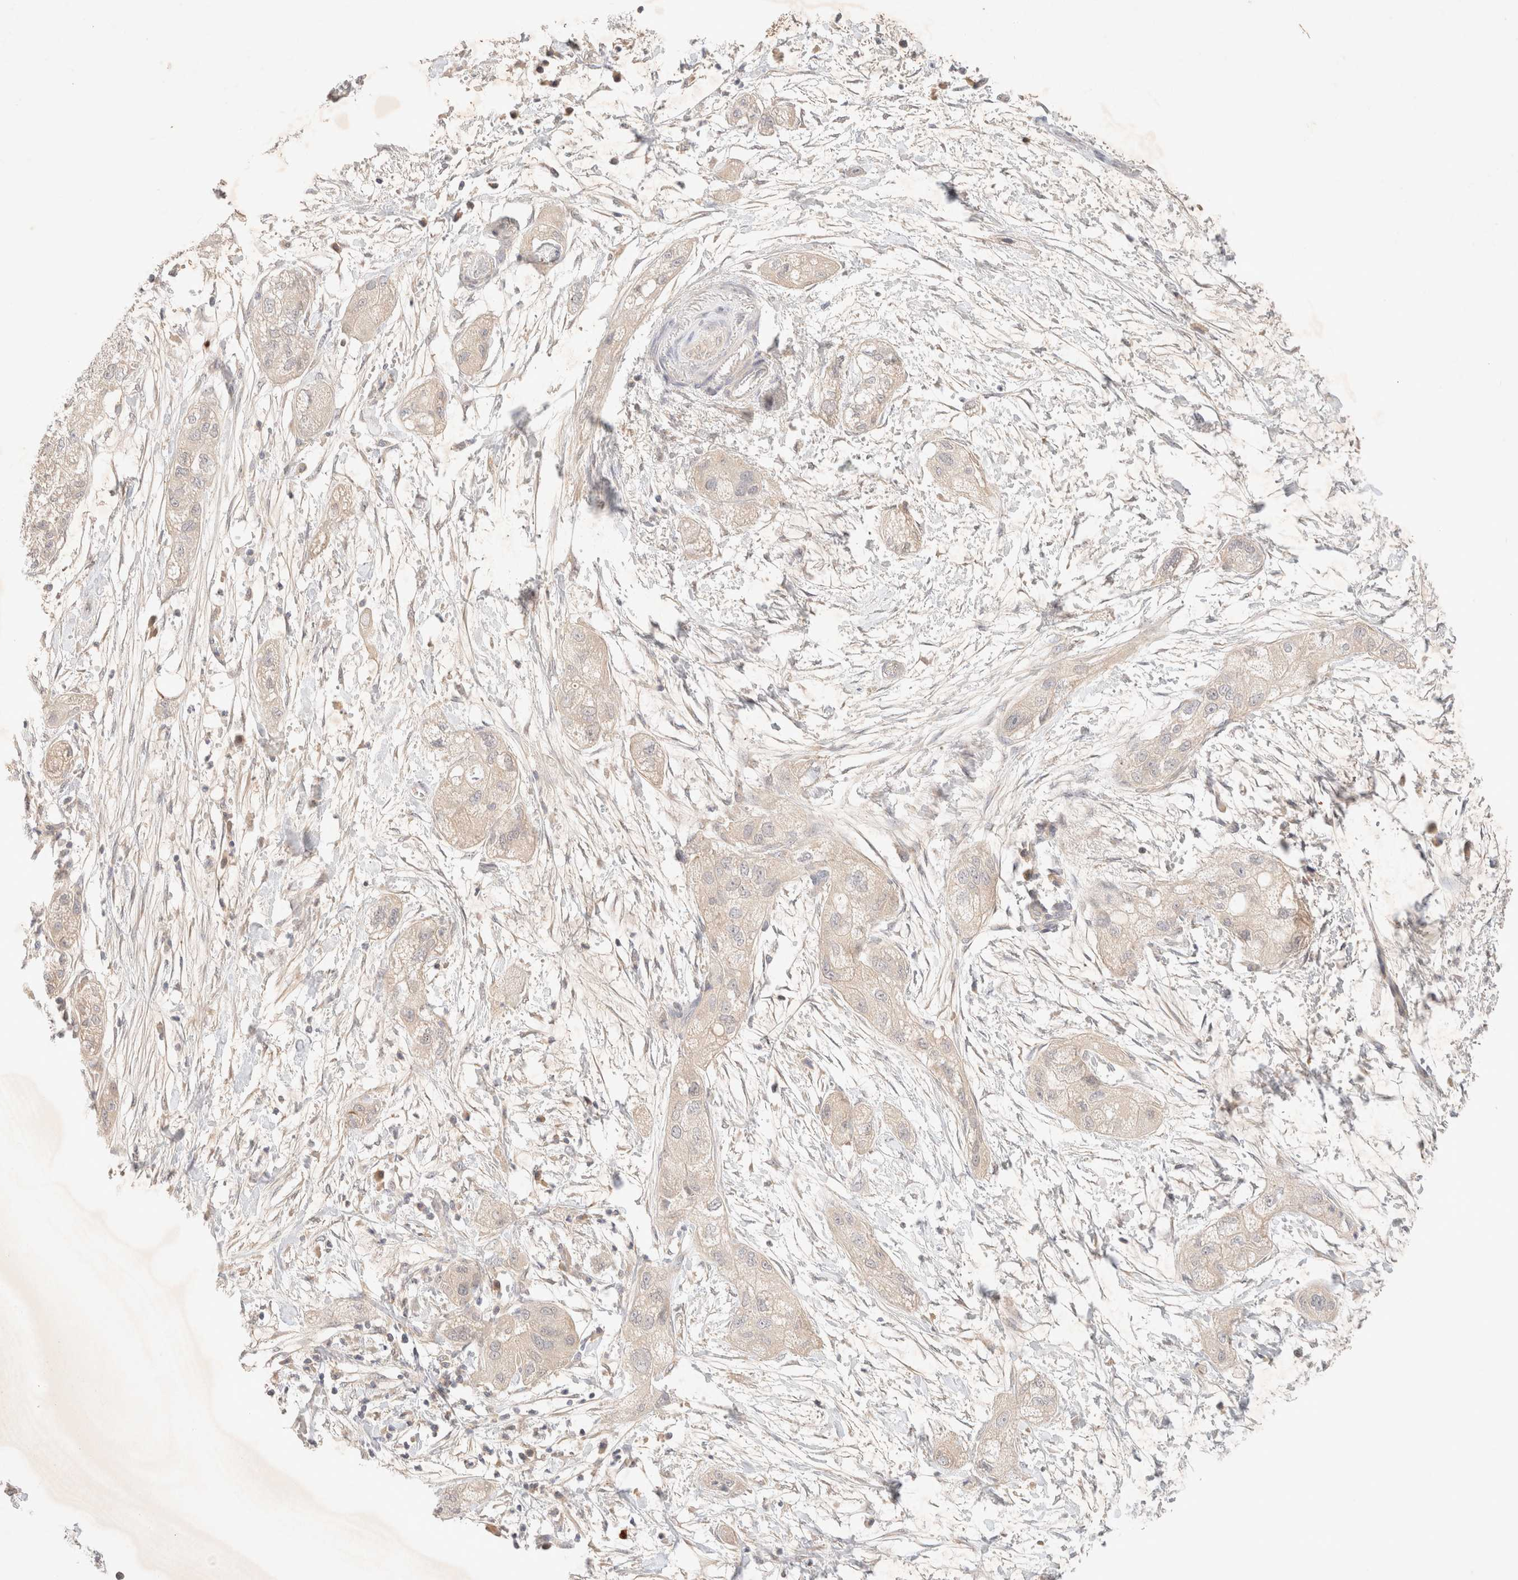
{"staining": {"intensity": "negative", "quantity": "none", "location": "none"}, "tissue": "pancreatic cancer", "cell_type": "Tumor cells", "image_type": "cancer", "snomed": [{"axis": "morphology", "description": "Adenocarcinoma, NOS"}, {"axis": "topography", "description": "Pancreas"}], "caption": "Immunohistochemistry (IHC) photomicrograph of pancreatic adenocarcinoma stained for a protein (brown), which displays no positivity in tumor cells.", "gene": "SARM1", "patient": {"sex": "female", "age": 78}}